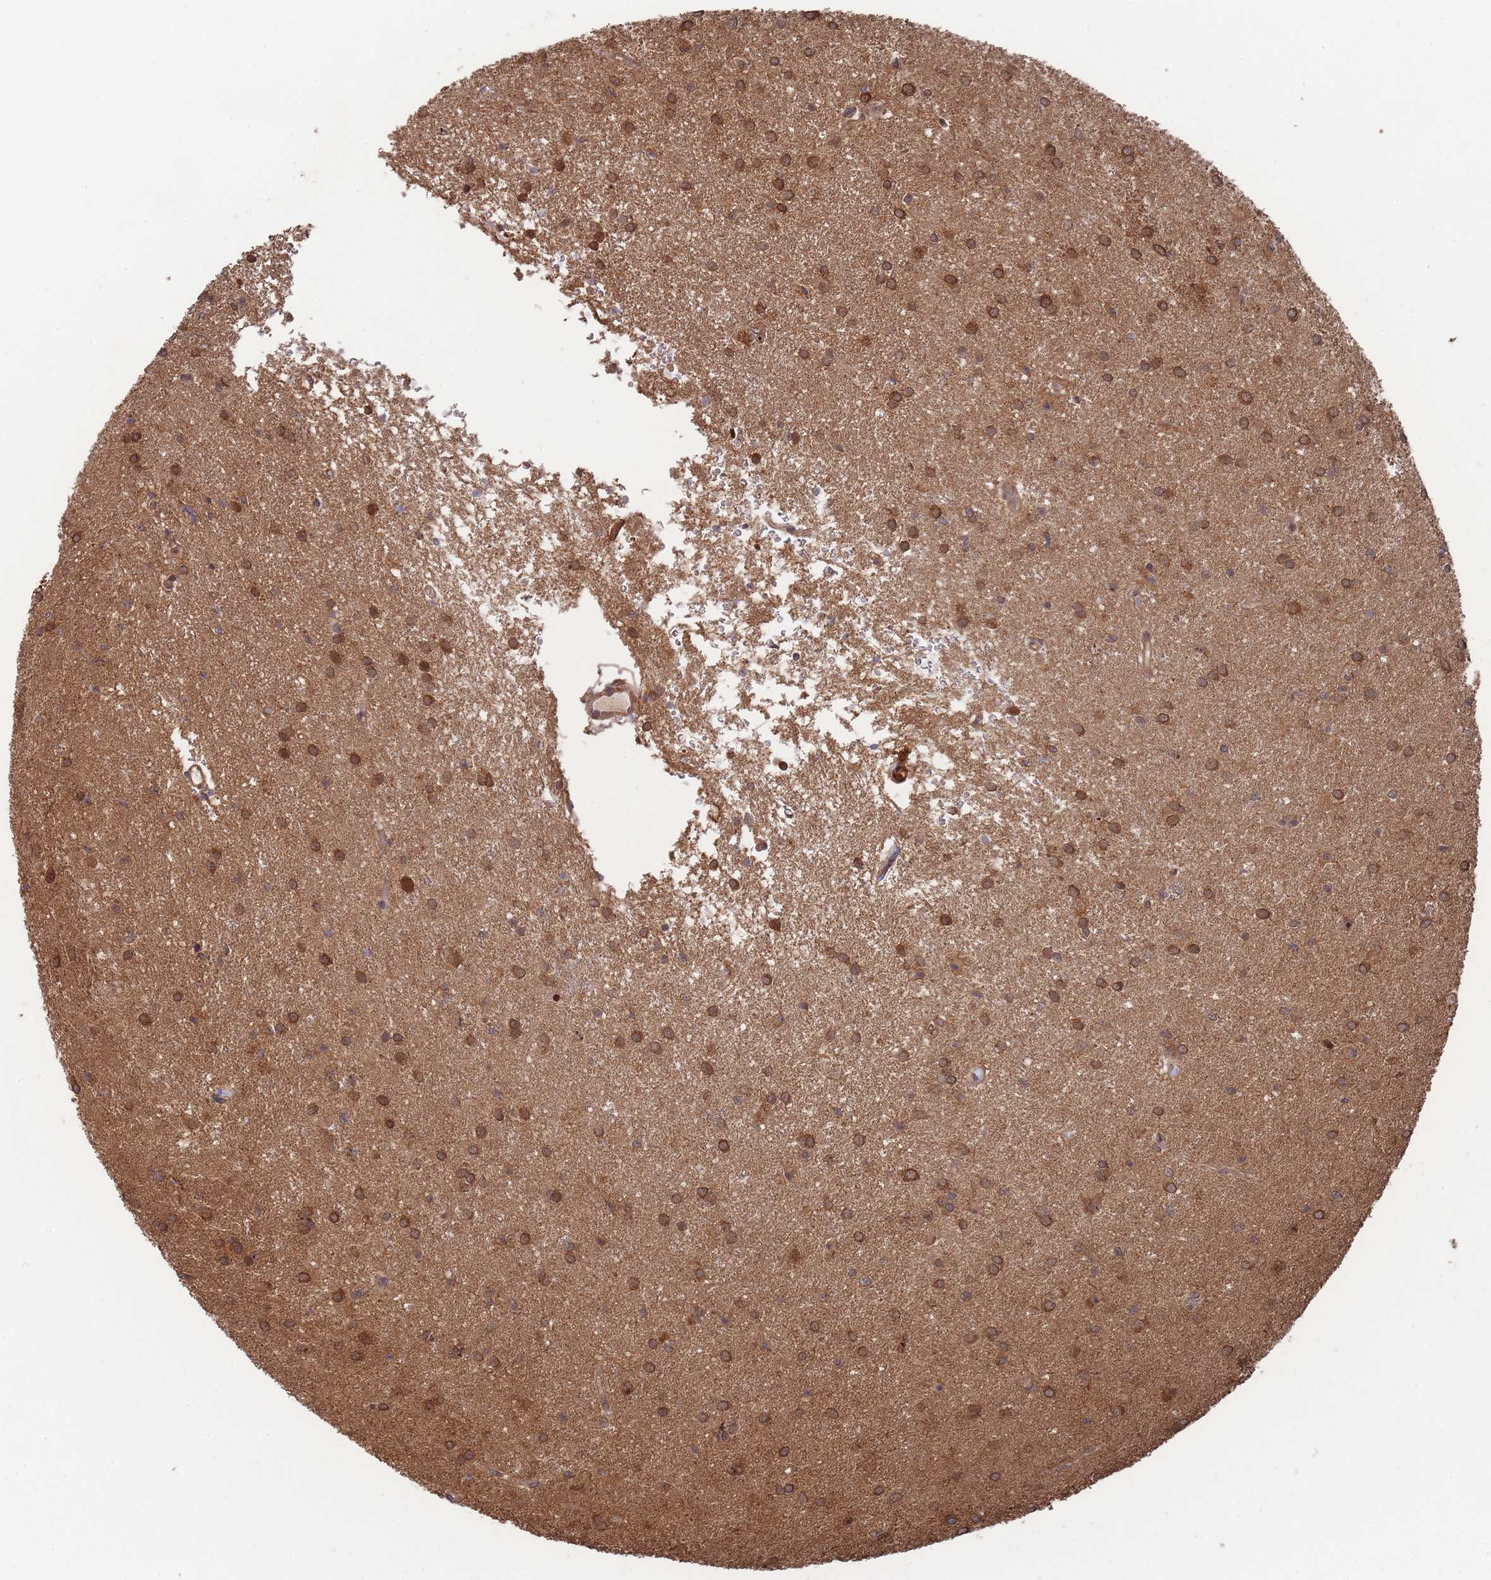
{"staining": {"intensity": "strong", "quantity": ">75%", "location": "cytoplasmic/membranous"}, "tissue": "glioma", "cell_type": "Tumor cells", "image_type": "cancer", "snomed": [{"axis": "morphology", "description": "Glioma, malignant, High grade"}, {"axis": "topography", "description": "Brain"}], "caption": "The image exhibits a brown stain indicating the presence of a protein in the cytoplasmic/membranous of tumor cells in glioma. (DAB (3,3'-diaminobenzidine) IHC, brown staining for protein, blue staining for nuclei).", "gene": "SF3B1", "patient": {"sex": "female", "age": 50}}